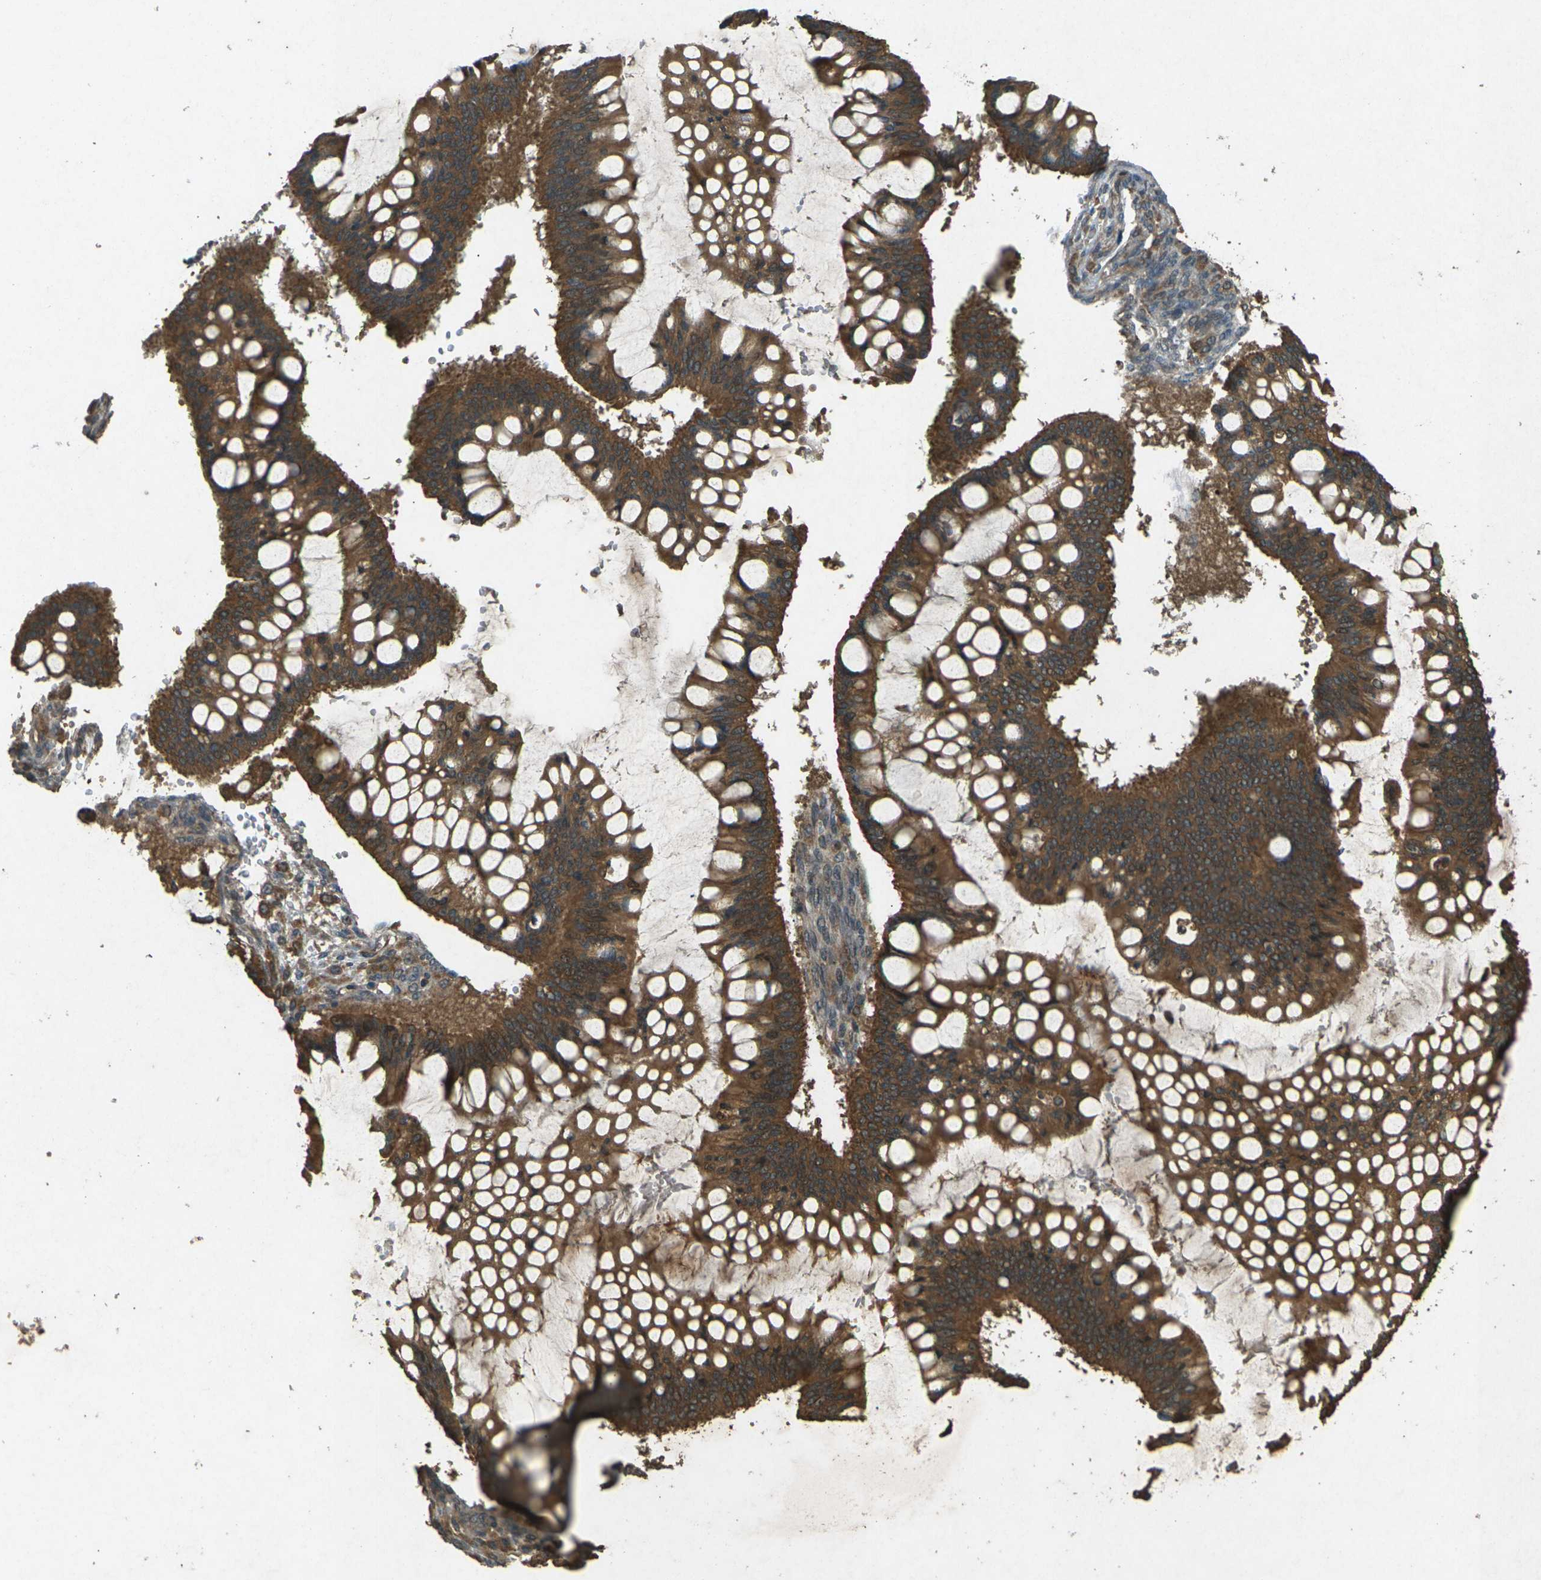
{"staining": {"intensity": "strong", "quantity": ">75%", "location": "cytoplasmic/membranous"}, "tissue": "ovarian cancer", "cell_type": "Tumor cells", "image_type": "cancer", "snomed": [{"axis": "morphology", "description": "Cystadenocarcinoma, mucinous, NOS"}, {"axis": "topography", "description": "Ovary"}], "caption": "The photomicrograph exhibits staining of ovarian mucinous cystadenocarcinoma, revealing strong cytoplasmic/membranous protein staining (brown color) within tumor cells.", "gene": "TAP1", "patient": {"sex": "female", "age": 73}}